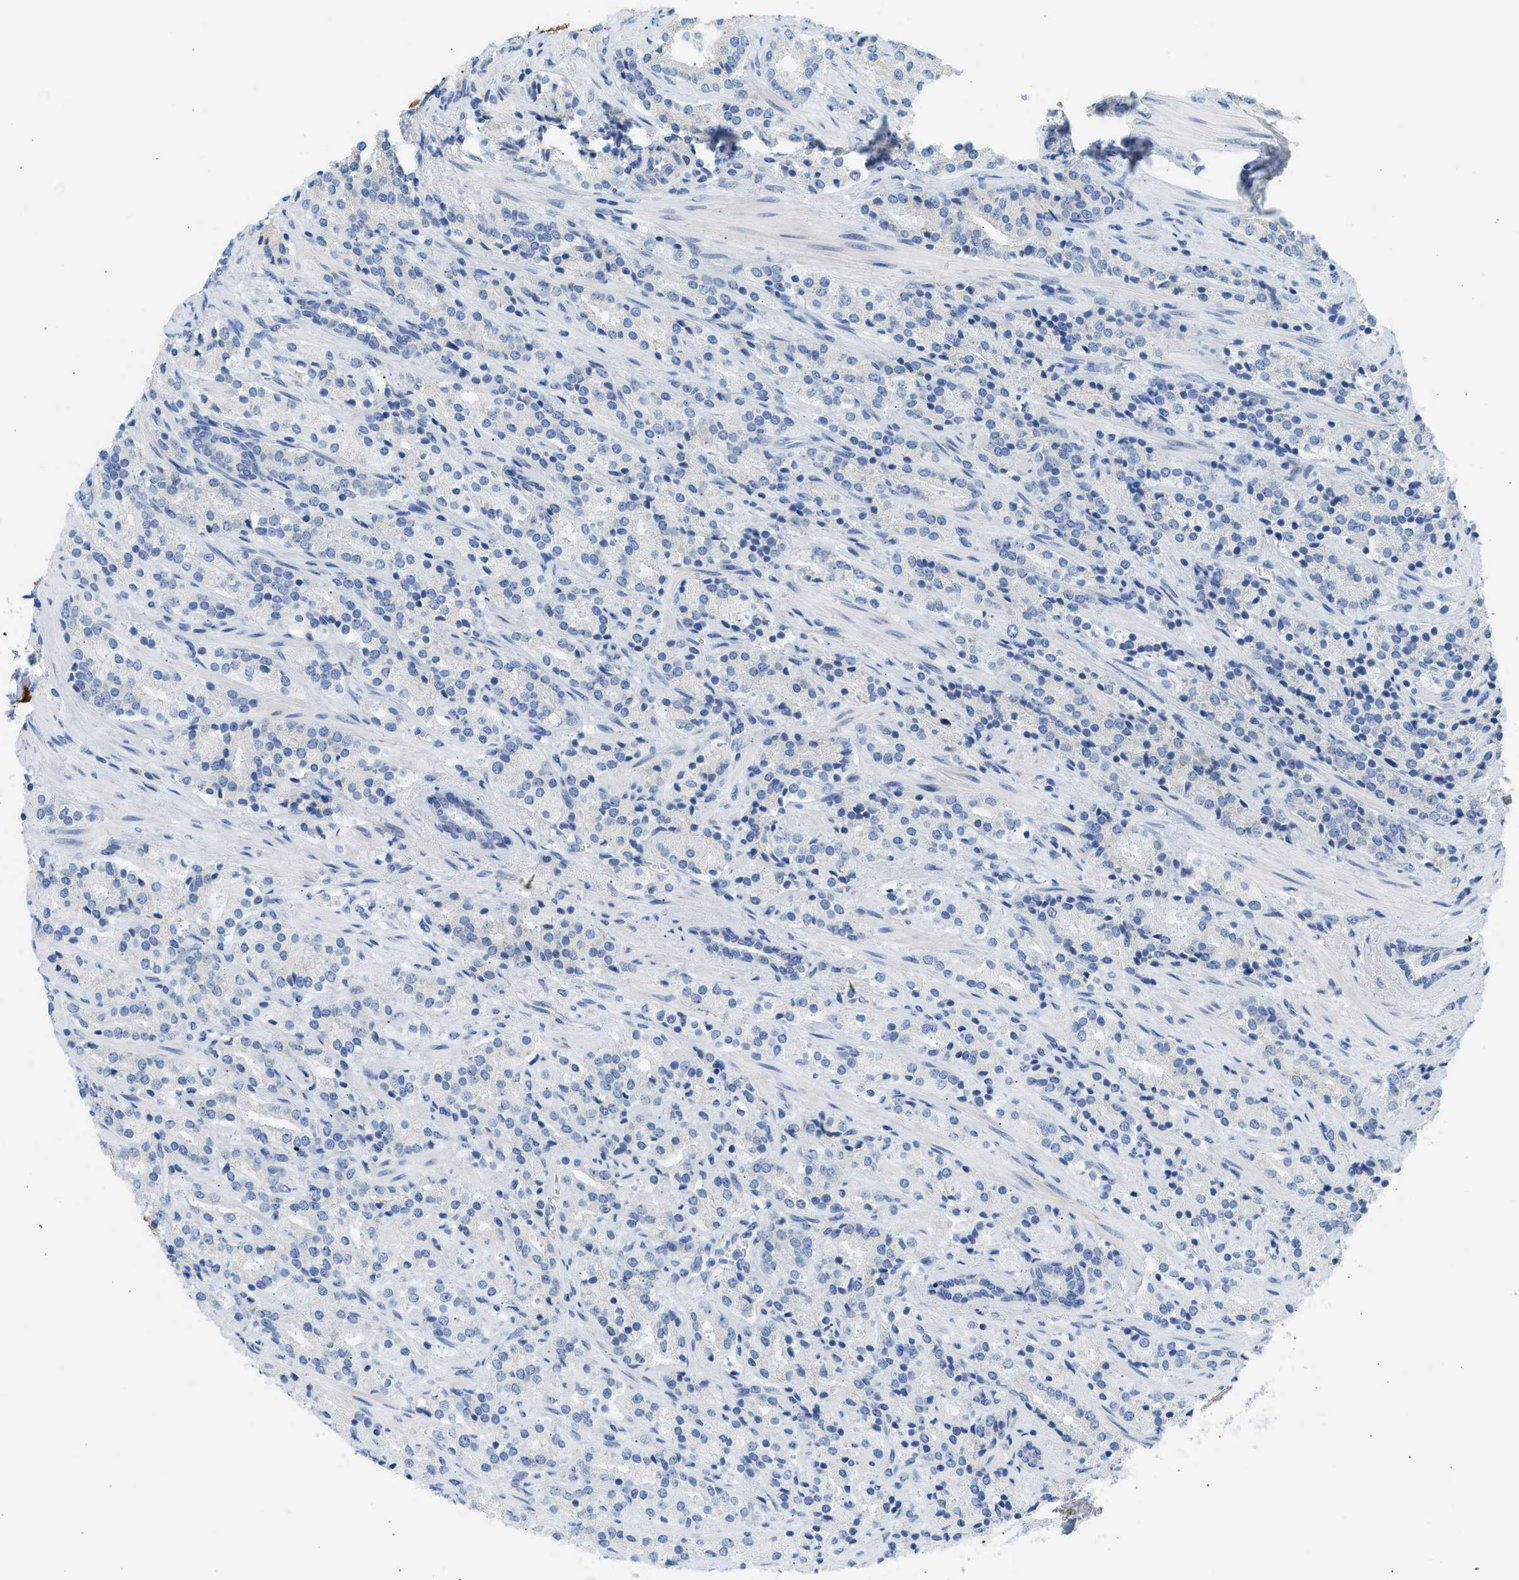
{"staining": {"intensity": "negative", "quantity": "none", "location": "none"}, "tissue": "prostate cancer", "cell_type": "Tumor cells", "image_type": "cancer", "snomed": [{"axis": "morphology", "description": "Adenocarcinoma, High grade"}, {"axis": "topography", "description": "Prostate"}], "caption": "DAB immunohistochemical staining of human prostate cancer (adenocarcinoma (high-grade)) reveals no significant staining in tumor cells.", "gene": "NDUFS8", "patient": {"sex": "male", "age": 71}}